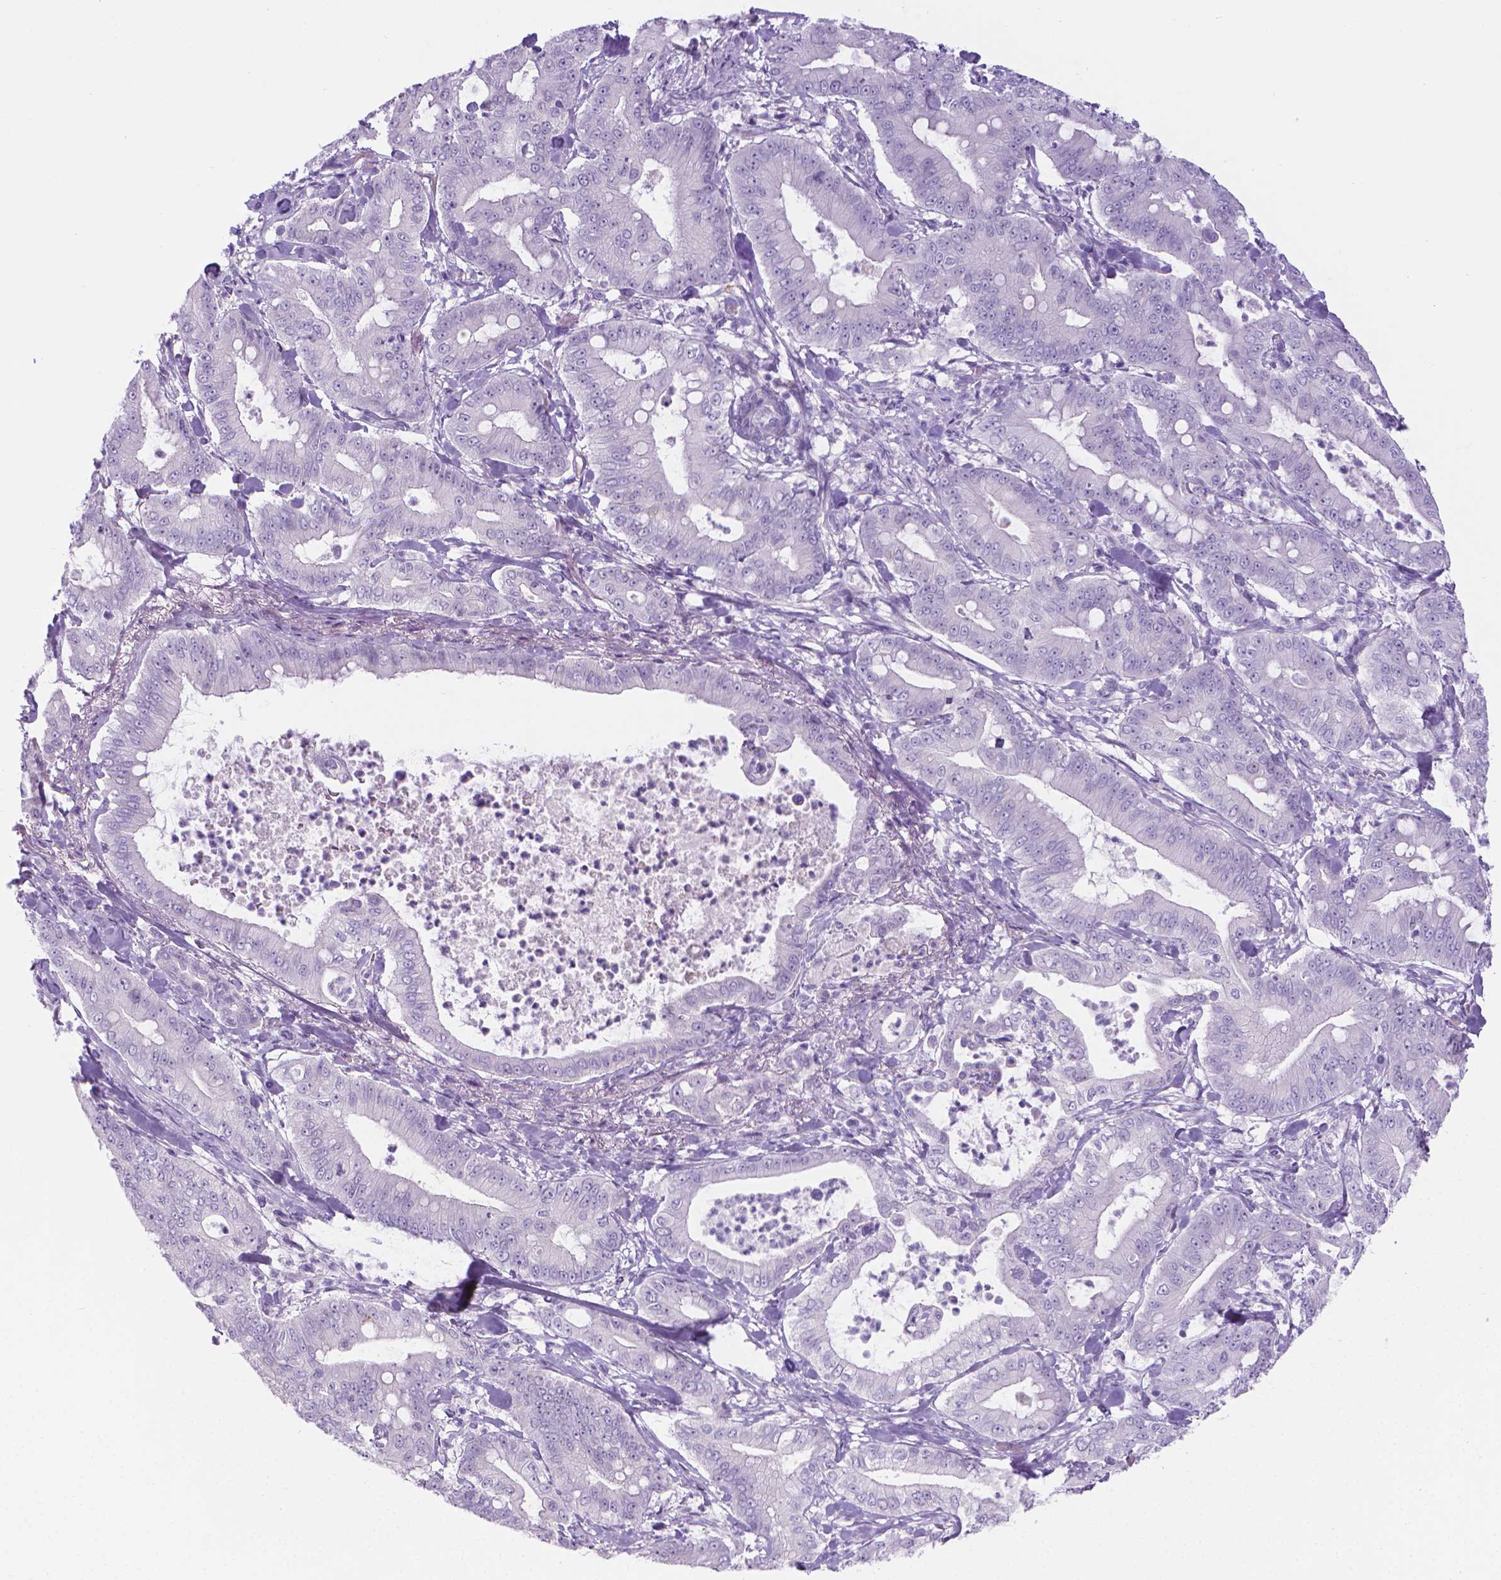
{"staining": {"intensity": "negative", "quantity": "none", "location": "none"}, "tissue": "pancreatic cancer", "cell_type": "Tumor cells", "image_type": "cancer", "snomed": [{"axis": "morphology", "description": "Adenocarcinoma, NOS"}, {"axis": "topography", "description": "Pancreas"}], "caption": "Pancreatic cancer (adenocarcinoma) was stained to show a protein in brown. There is no significant positivity in tumor cells.", "gene": "SPAG6", "patient": {"sex": "male", "age": 71}}